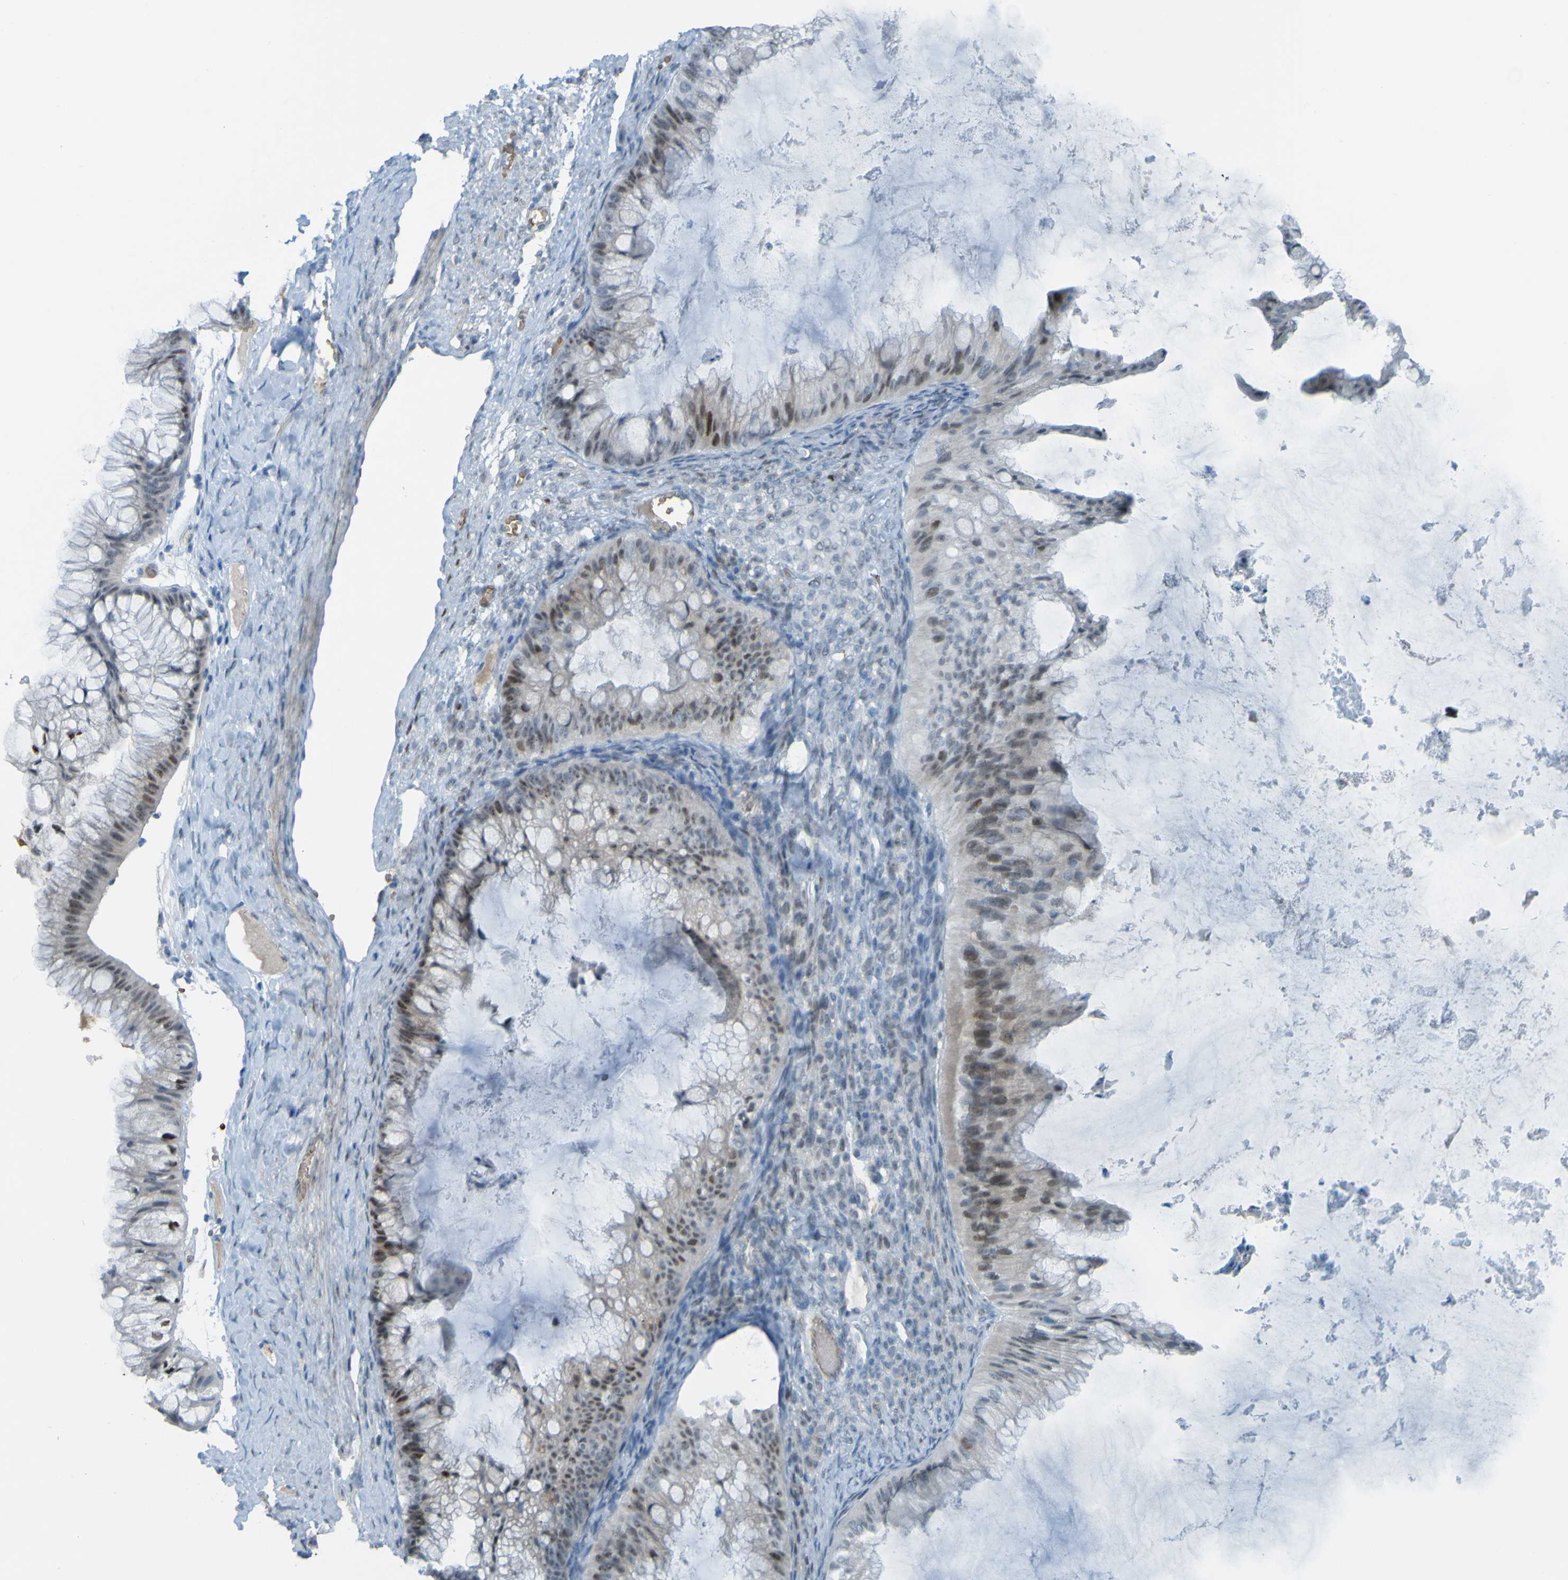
{"staining": {"intensity": "weak", "quantity": ">75%", "location": "nuclear"}, "tissue": "ovarian cancer", "cell_type": "Tumor cells", "image_type": "cancer", "snomed": [{"axis": "morphology", "description": "Cystadenocarcinoma, mucinous, NOS"}, {"axis": "topography", "description": "Ovary"}], "caption": "DAB immunohistochemical staining of human mucinous cystadenocarcinoma (ovarian) exhibits weak nuclear protein positivity in approximately >75% of tumor cells.", "gene": "USP36", "patient": {"sex": "female", "age": 61}}